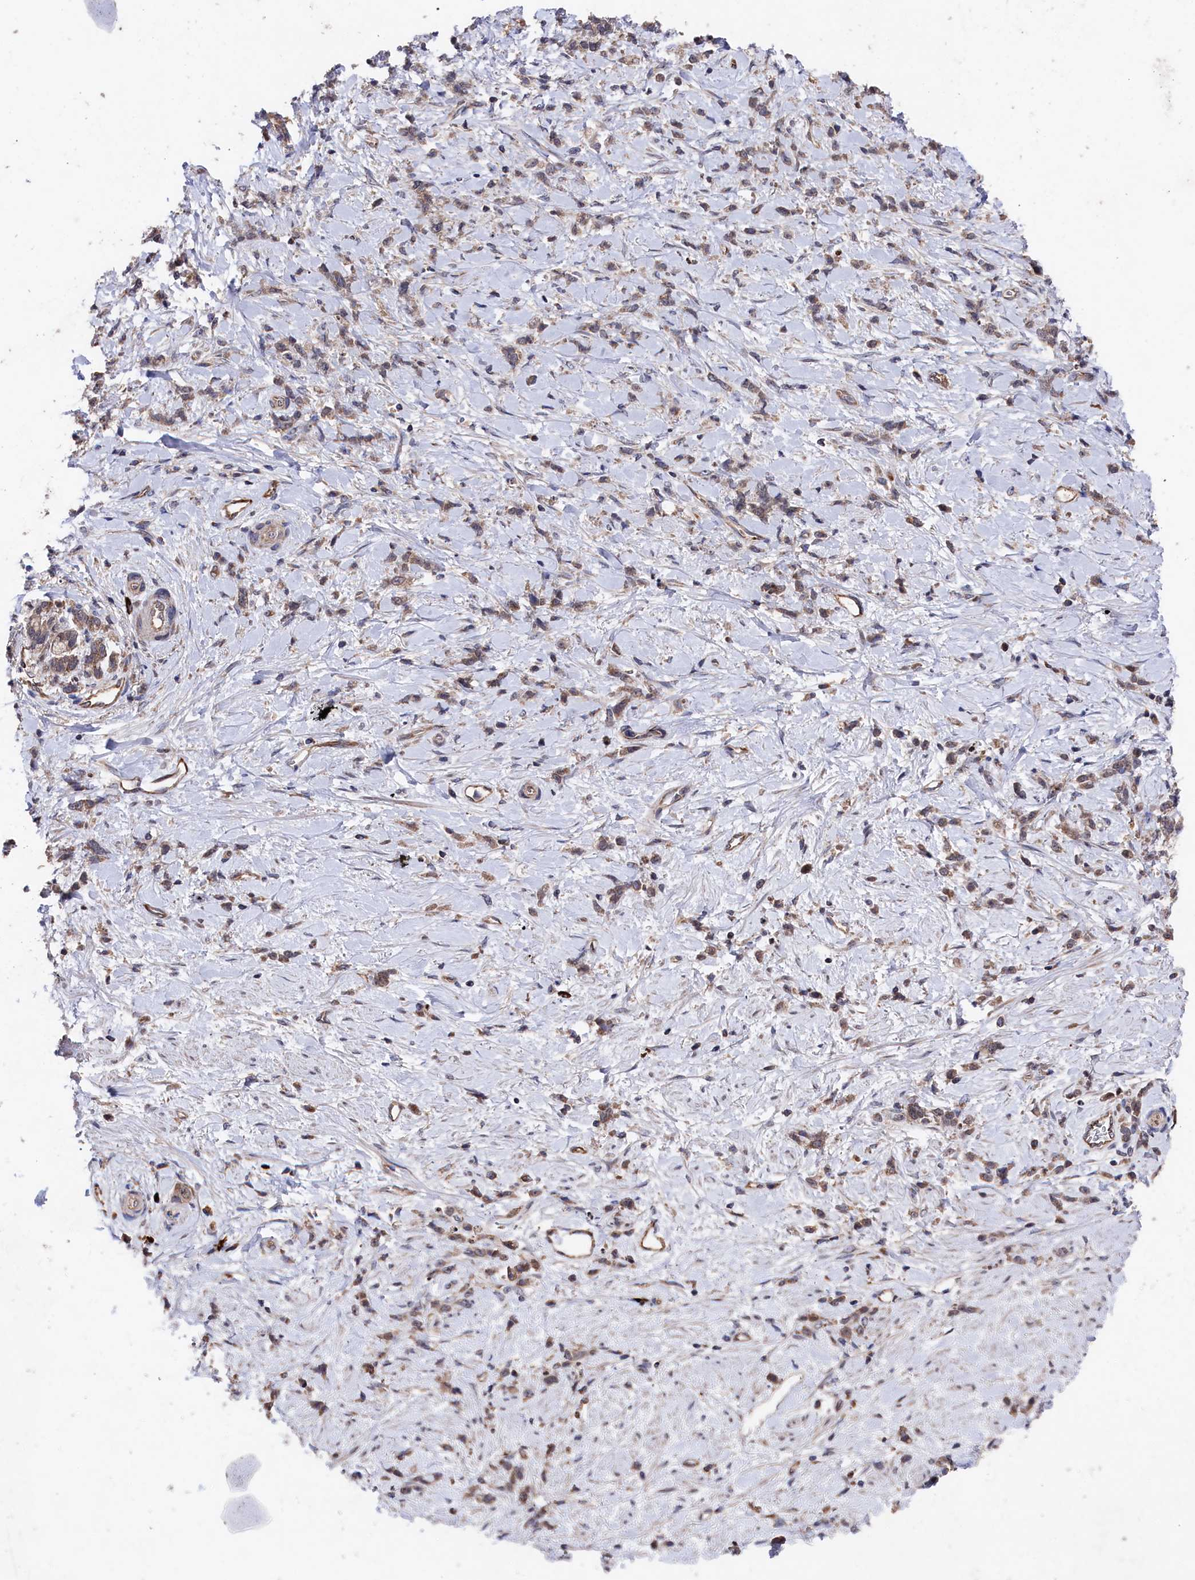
{"staining": {"intensity": "weak", "quantity": ">75%", "location": "cytoplasmic/membranous"}, "tissue": "stomach cancer", "cell_type": "Tumor cells", "image_type": "cancer", "snomed": [{"axis": "morphology", "description": "Adenocarcinoma, NOS"}, {"axis": "topography", "description": "Stomach"}], "caption": "High-power microscopy captured an IHC histopathology image of adenocarcinoma (stomach), revealing weak cytoplasmic/membranous positivity in about >75% of tumor cells. Nuclei are stained in blue.", "gene": "SUPV3L1", "patient": {"sex": "female", "age": 60}}